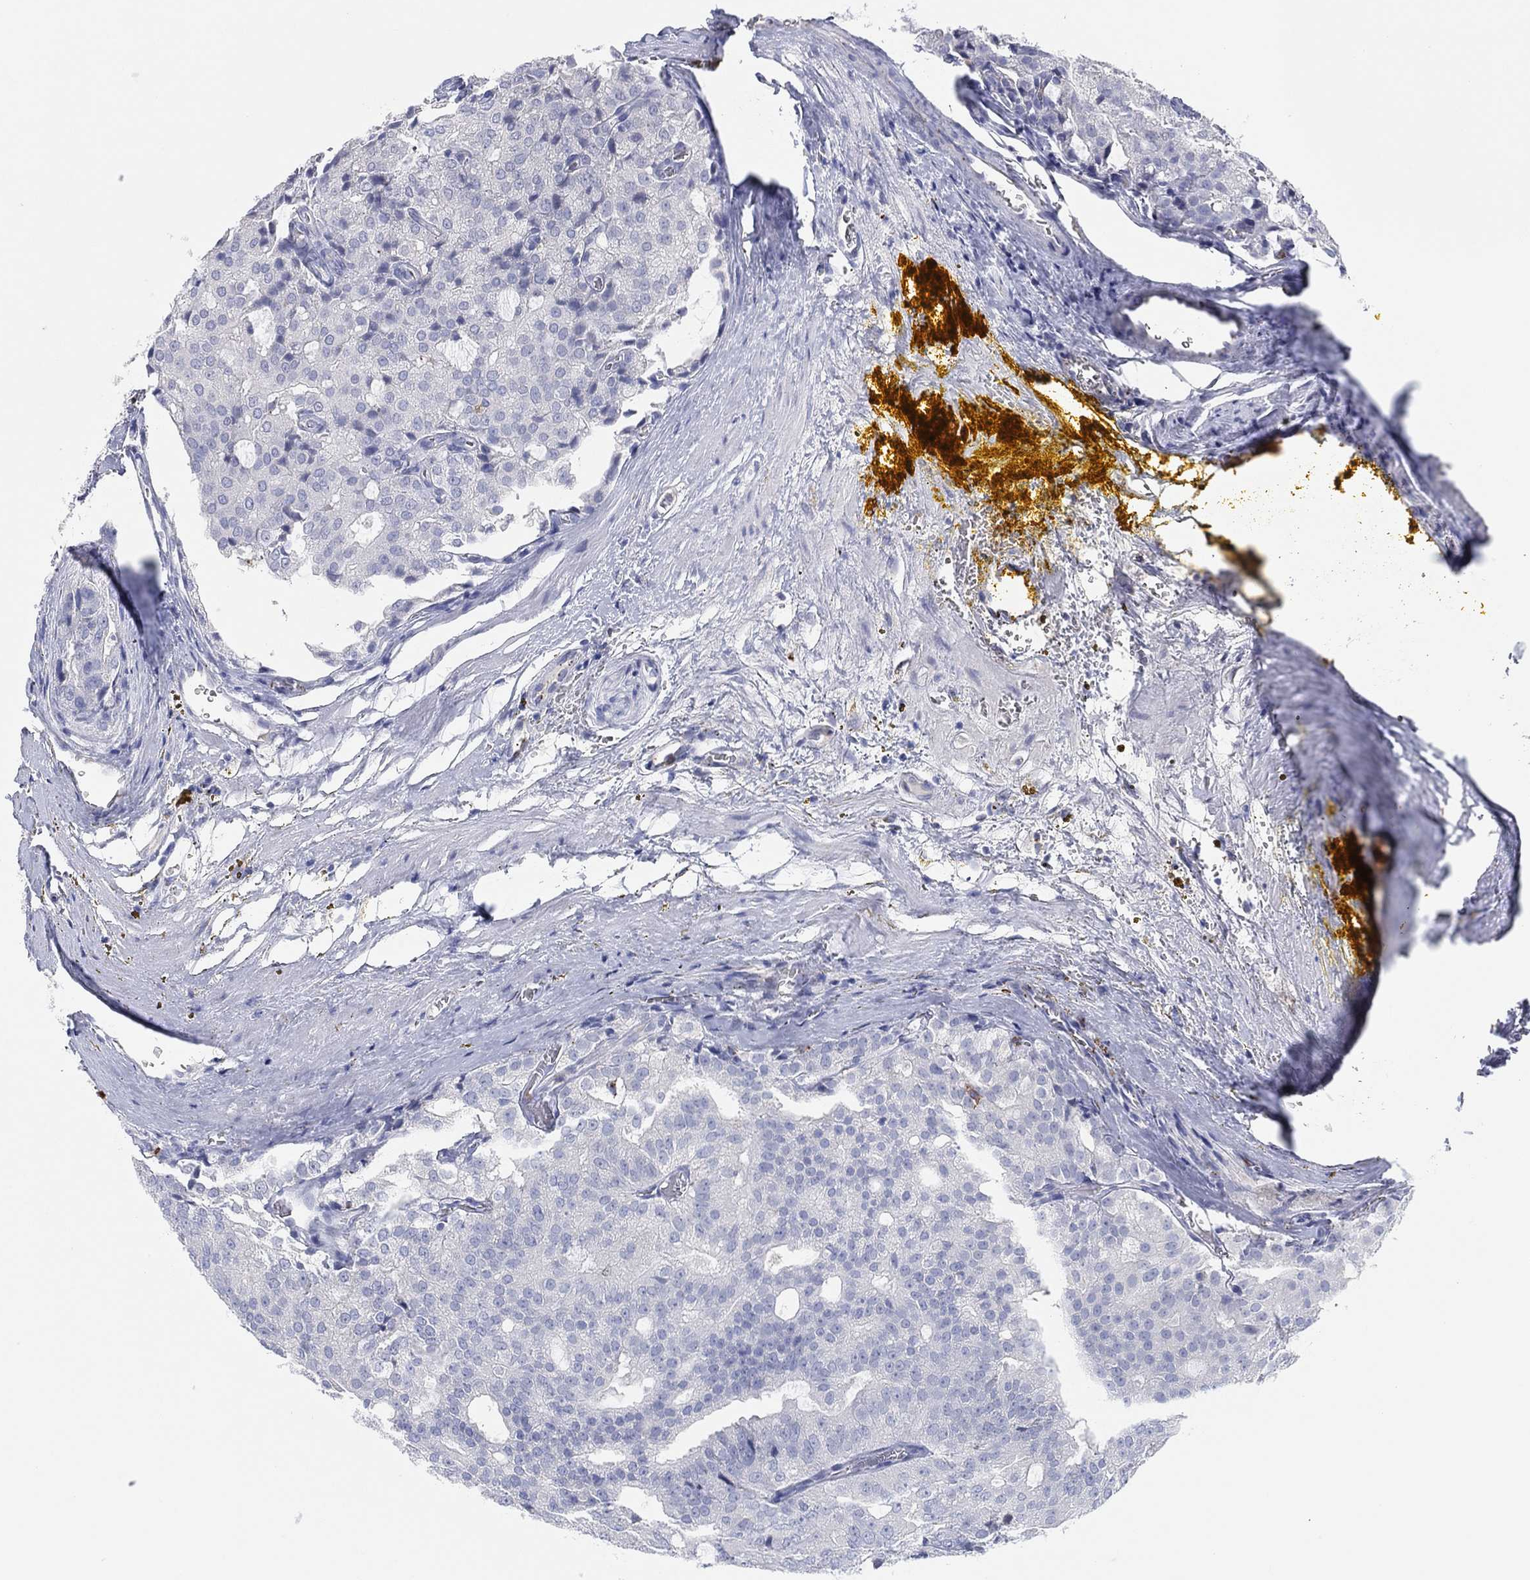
{"staining": {"intensity": "negative", "quantity": "none", "location": "none"}, "tissue": "prostate cancer", "cell_type": "Tumor cells", "image_type": "cancer", "snomed": [{"axis": "morphology", "description": "Adenocarcinoma, NOS"}, {"axis": "topography", "description": "Prostate and seminal vesicle, NOS"}, {"axis": "topography", "description": "Prostate"}], "caption": "High power microscopy image of an IHC histopathology image of prostate adenocarcinoma, revealing no significant positivity in tumor cells. (DAB (3,3'-diaminobenzidine) immunohistochemistry, high magnification).", "gene": "PLAC8", "patient": {"sex": "male", "age": 67}}